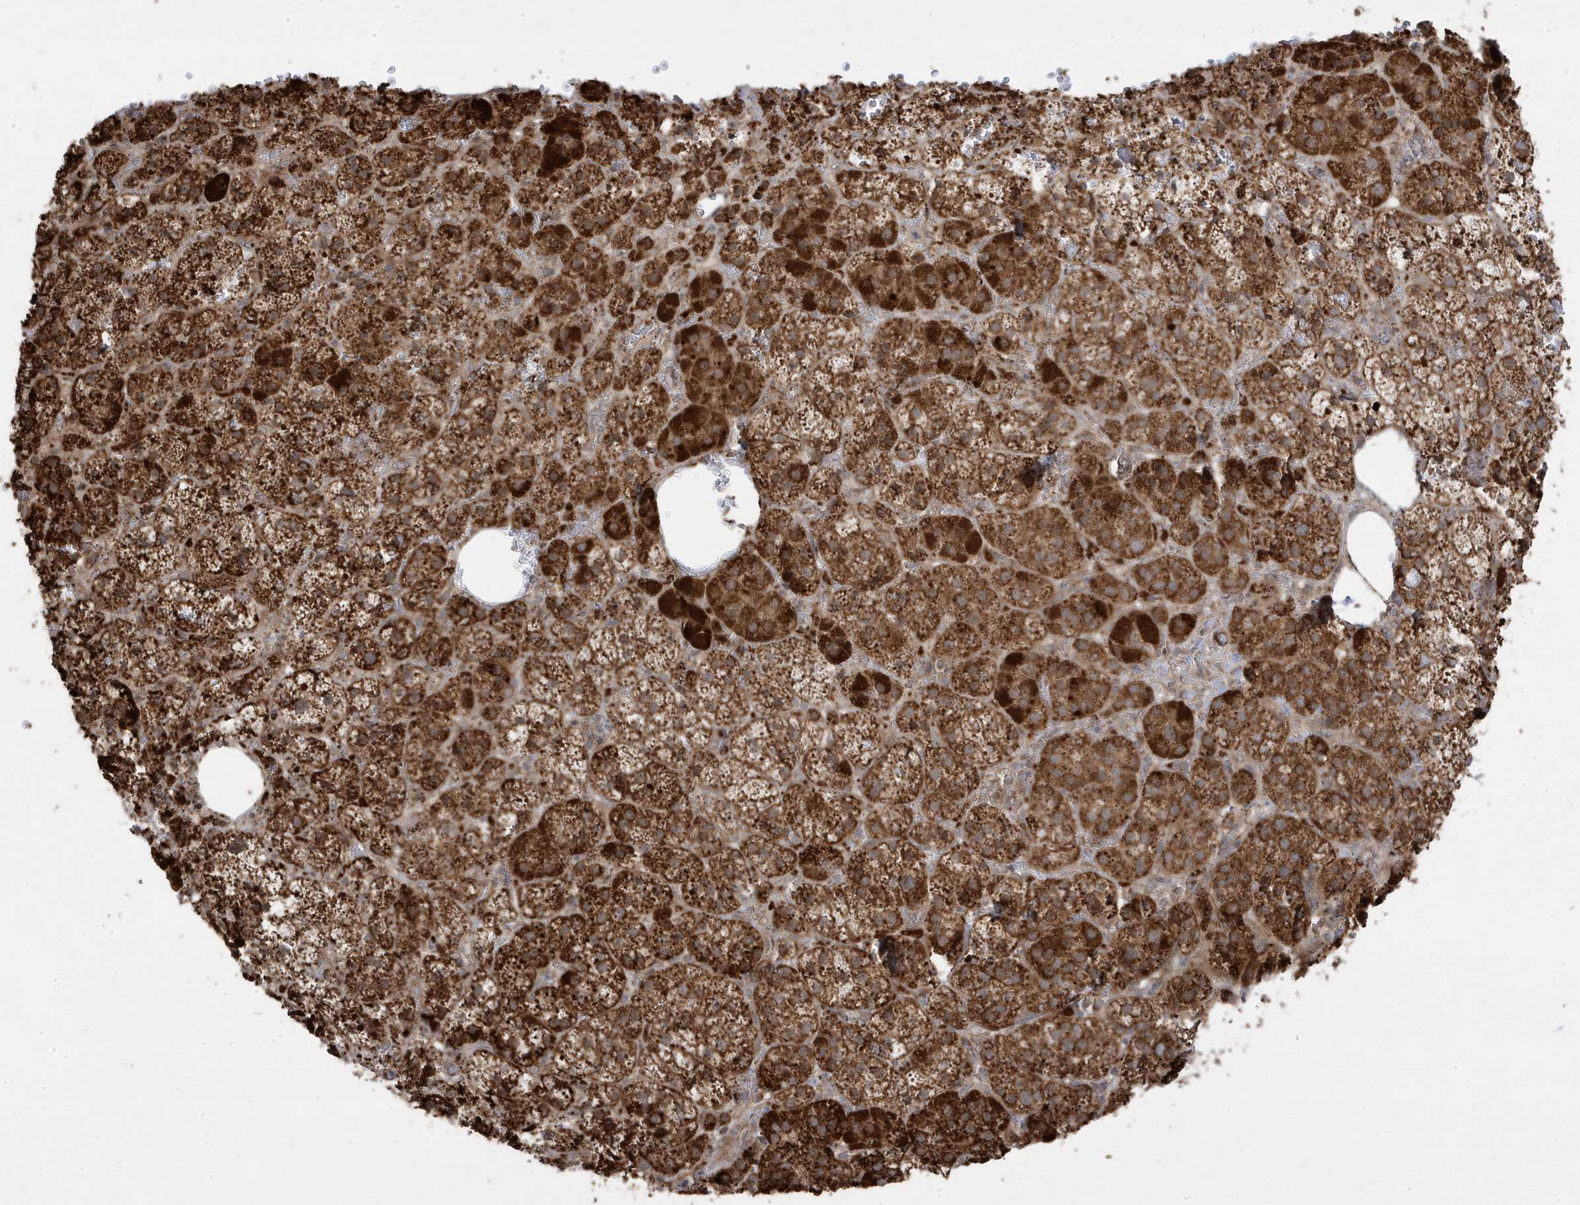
{"staining": {"intensity": "strong", "quantity": ">75%", "location": "cytoplasmic/membranous"}, "tissue": "adrenal gland", "cell_type": "Glandular cells", "image_type": "normal", "snomed": [{"axis": "morphology", "description": "Normal tissue, NOS"}, {"axis": "topography", "description": "Adrenal gland"}], "caption": "A brown stain highlights strong cytoplasmic/membranous positivity of a protein in glandular cells of normal human adrenal gland.", "gene": "CLUAP1", "patient": {"sex": "female", "age": 59}}